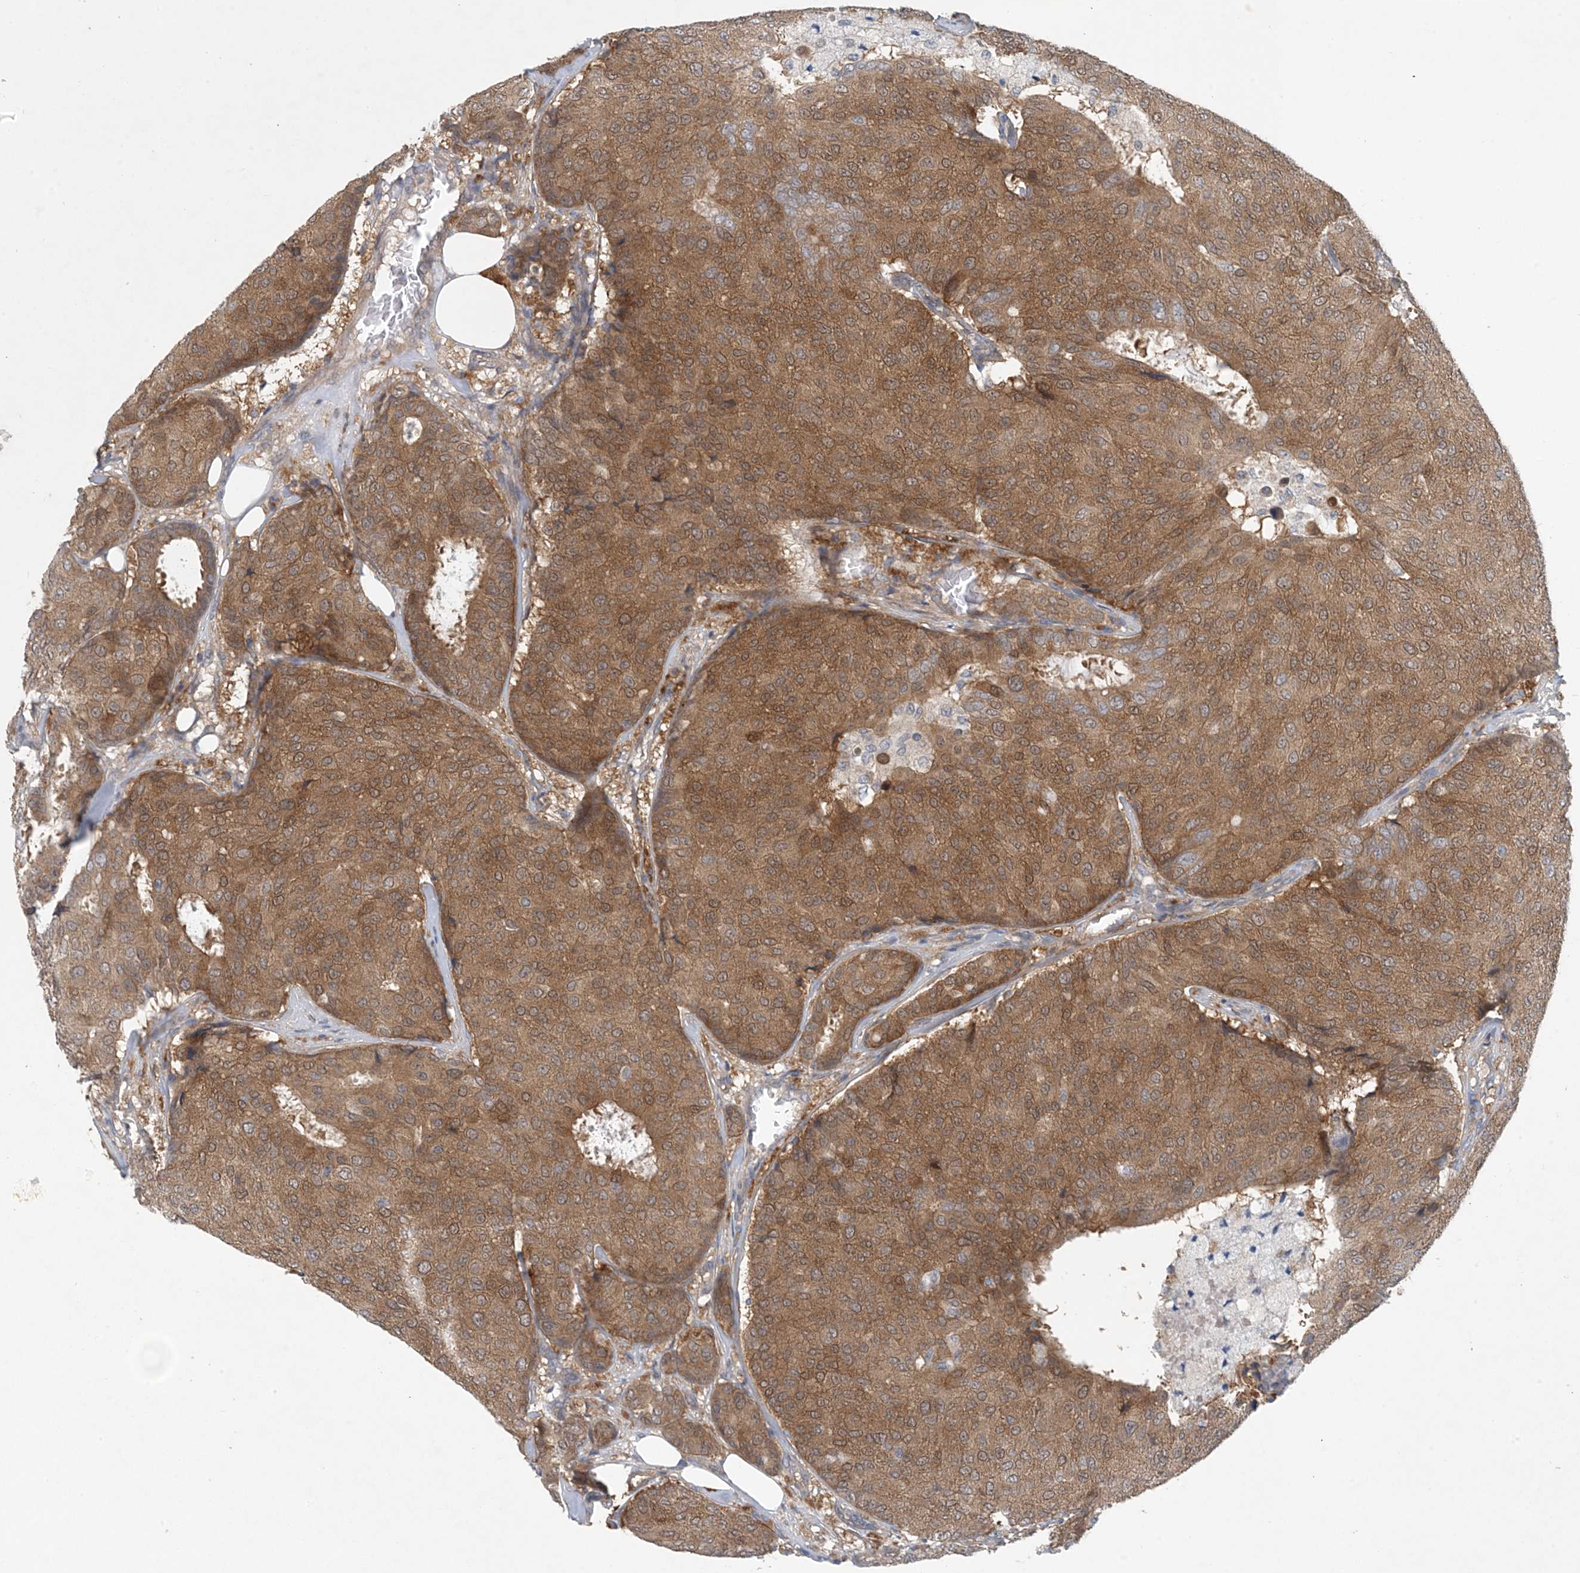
{"staining": {"intensity": "moderate", "quantity": ">75%", "location": "cytoplasmic/membranous"}, "tissue": "breast cancer", "cell_type": "Tumor cells", "image_type": "cancer", "snomed": [{"axis": "morphology", "description": "Duct carcinoma"}, {"axis": "topography", "description": "Breast"}], "caption": "Immunohistochemistry (IHC) of human breast cancer (intraductal carcinoma) displays medium levels of moderate cytoplasmic/membranous expression in approximately >75% of tumor cells.", "gene": "HIKESHI", "patient": {"sex": "female", "age": 75}}